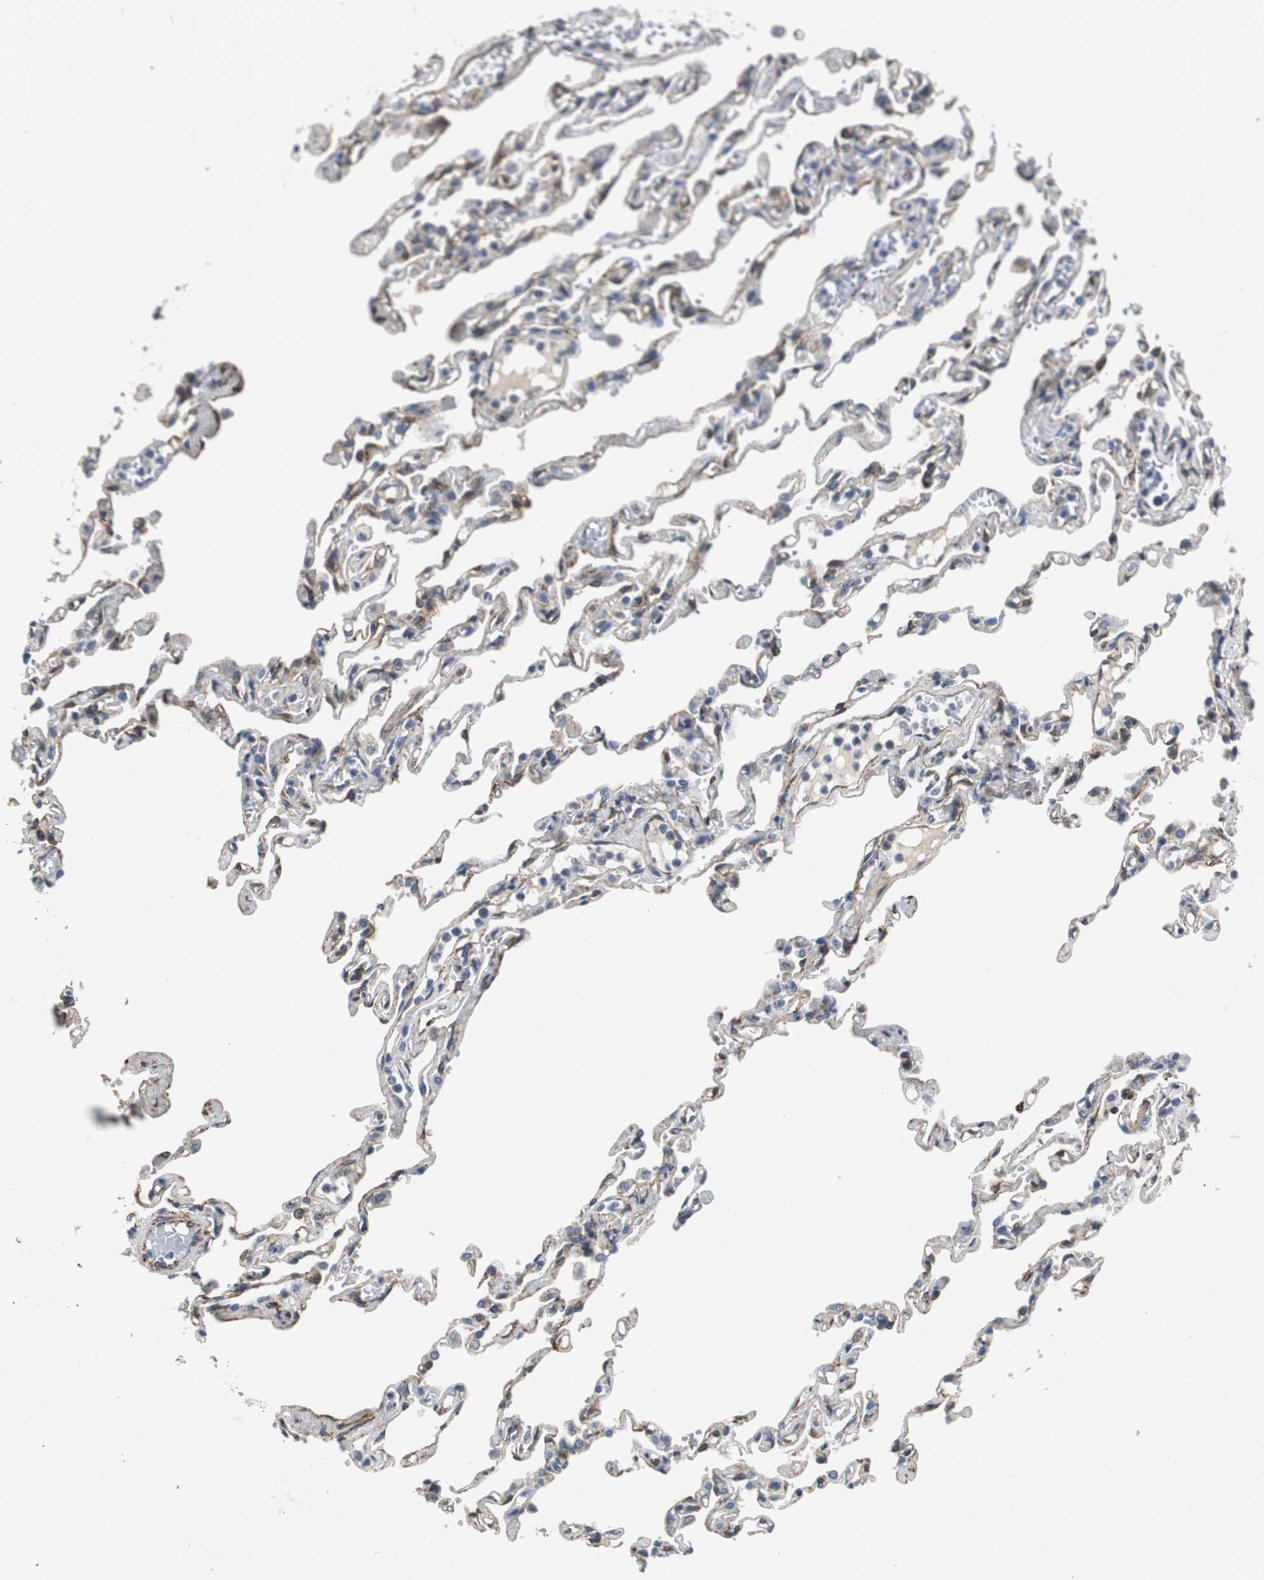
{"staining": {"intensity": "weak", "quantity": "25%-75%", "location": "cytoplasmic/membranous"}, "tissue": "lung", "cell_type": "Alveolar cells", "image_type": "normal", "snomed": [{"axis": "morphology", "description": "Normal tissue, NOS"}, {"axis": "topography", "description": "Lung"}], "caption": "Protein expression analysis of normal lung reveals weak cytoplasmic/membranous expression in approximately 25%-75% of alveolar cells. Nuclei are stained in blue.", "gene": "ISCU", "patient": {"sex": "male", "age": 21}}